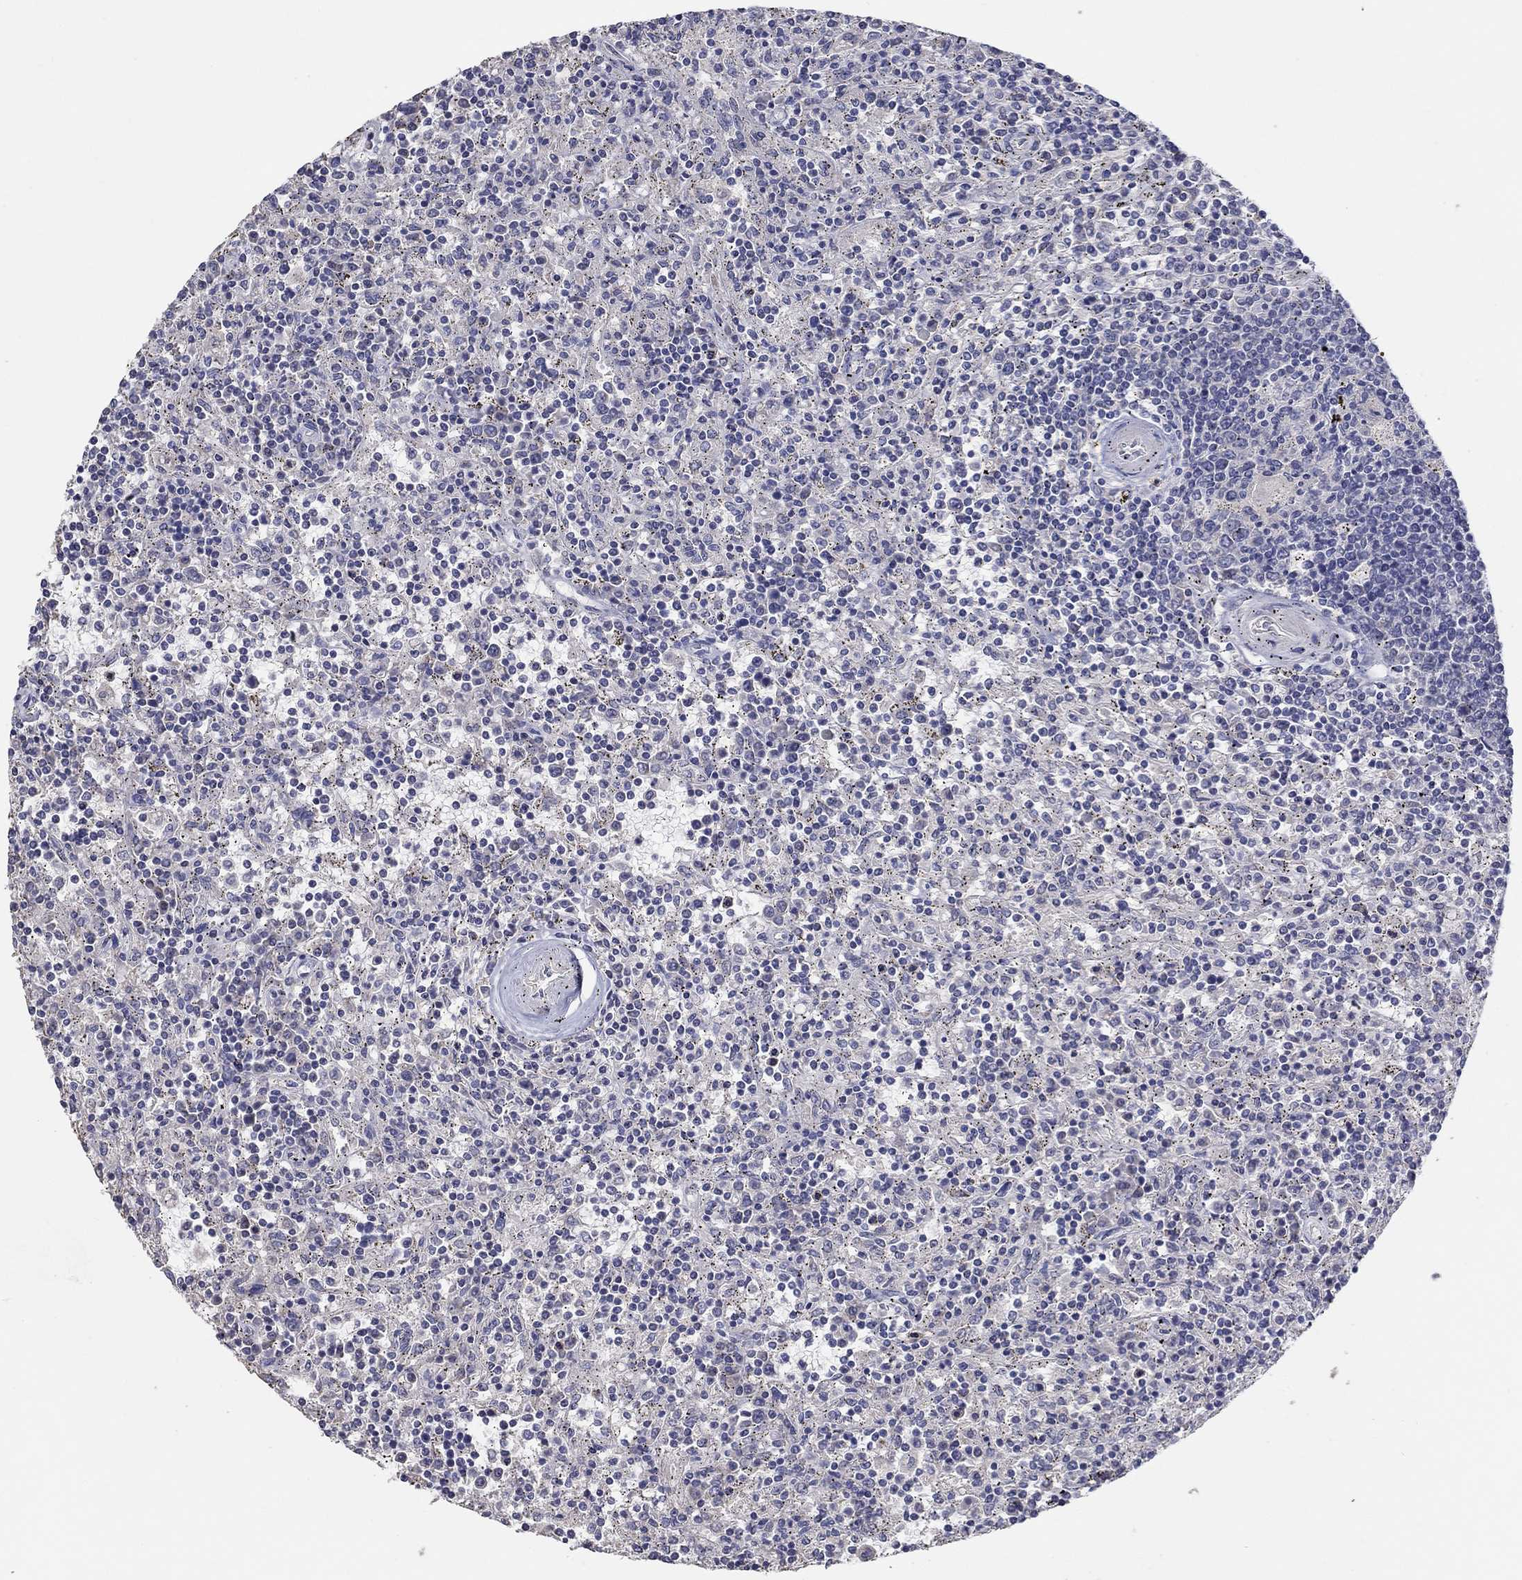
{"staining": {"intensity": "negative", "quantity": "none", "location": "none"}, "tissue": "lymphoma", "cell_type": "Tumor cells", "image_type": "cancer", "snomed": [{"axis": "morphology", "description": "Malignant lymphoma, non-Hodgkin's type, Low grade"}, {"axis": "topography", "description": "Spleen"}], "caption": "Tumor cells show no significant protein expression in lymphoma. (IHC, brightfield microscopy, high magnification).", "gene": "DOCK3", "patient": {"sex": "male", "age": 62}}